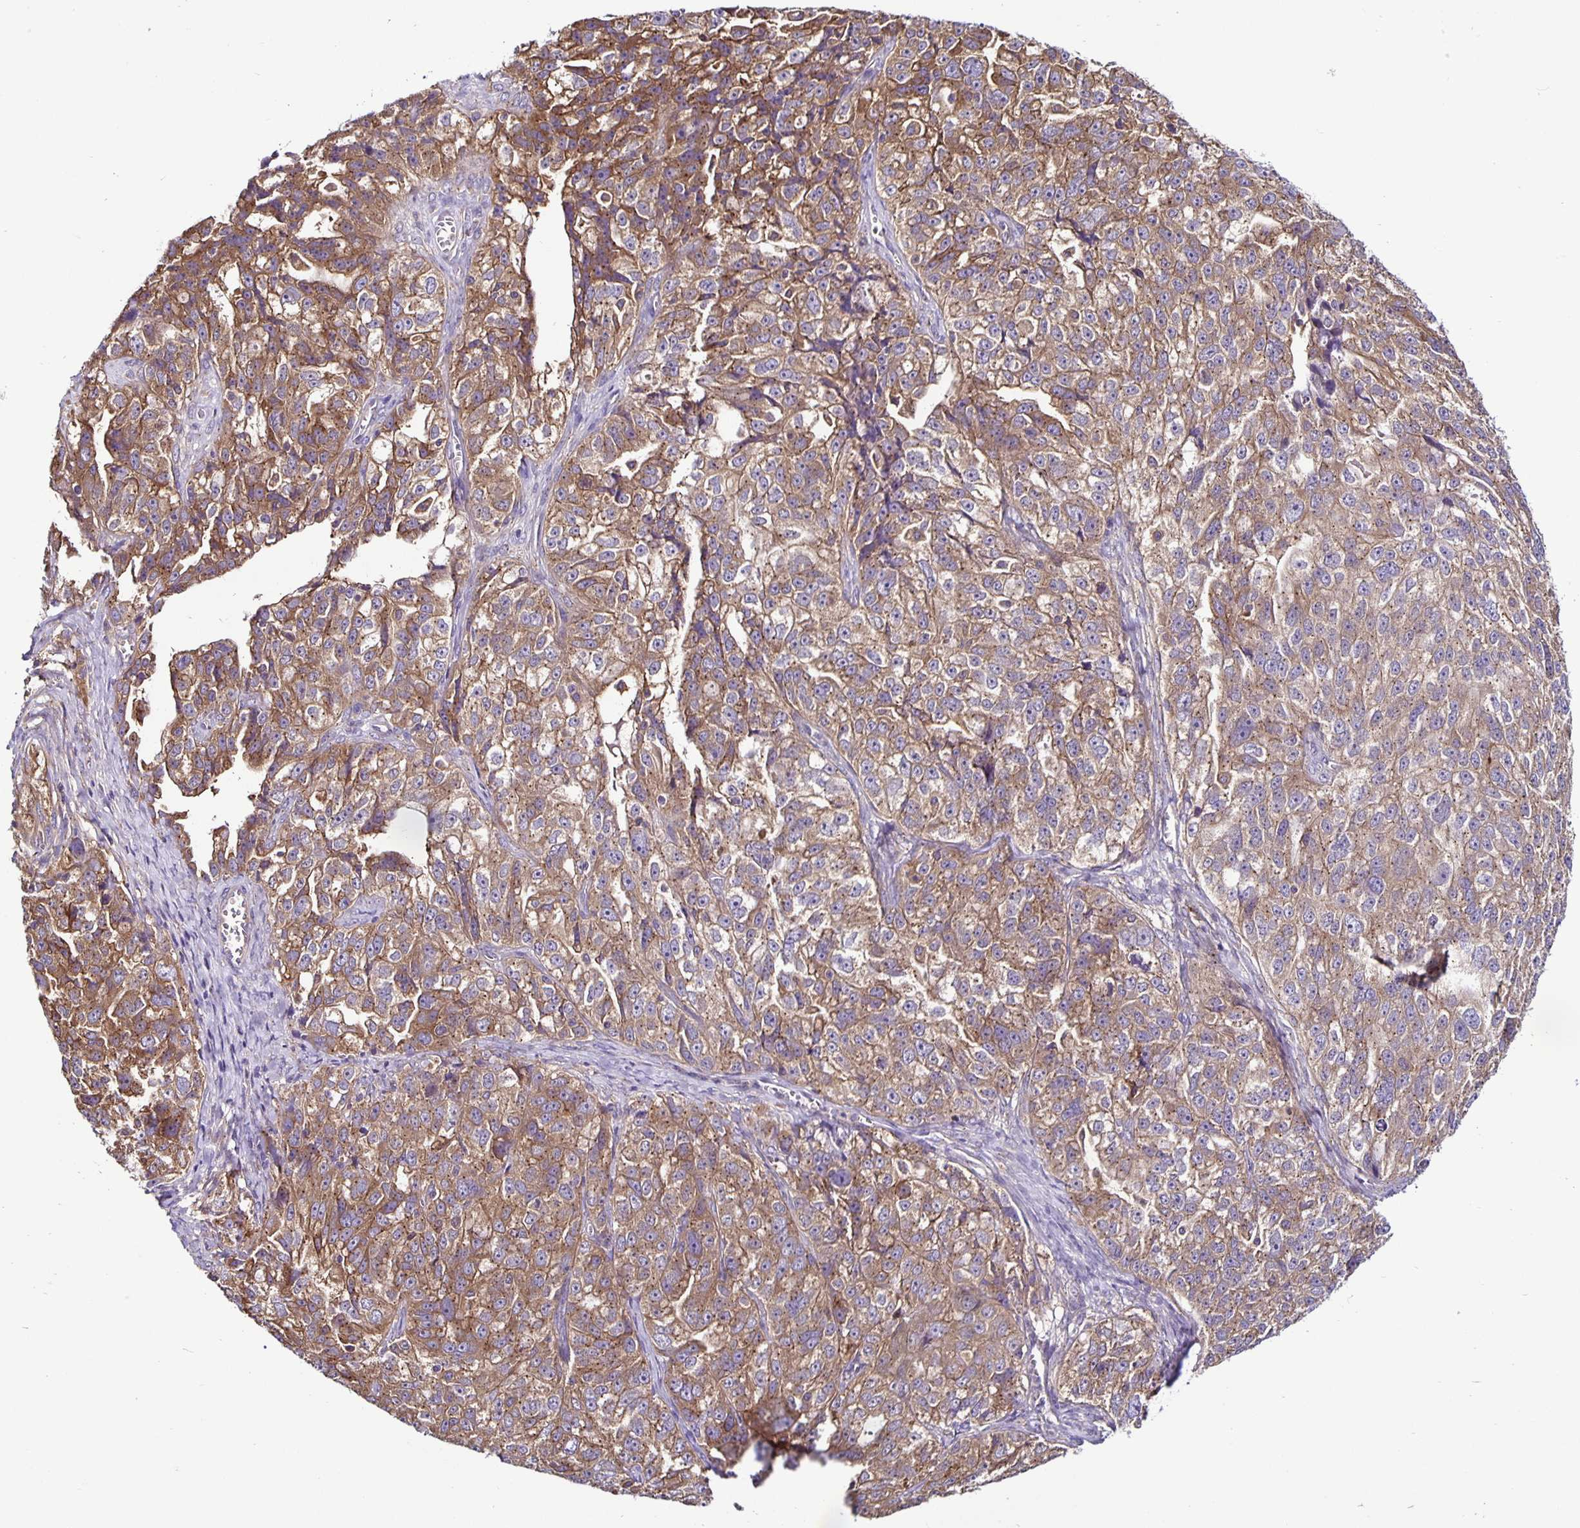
{"staining": {"intensity": "moderate", "quantity": ">75%", "location": "cytoplasmic/membranous"}, "tissue": "ovarian cancer", "cell_type": "Tumor cells", "image_type": "cancer", "snomed": [{"axis": "morphology", "description": "Cystadenocarcinoma, serous, NOS"}, {"axis": "topography", "description": "Ovary"}], "caption": "A brown stain shows moderate cytoplasmic/membranous staining of a protein in ovarian serous cystadenocarcinoma tumor cells. (Brightfield microscopy of DAB IHC at high magnification).", "gene": "SNX5", "patient": {"sex": "female", "age": 51}}